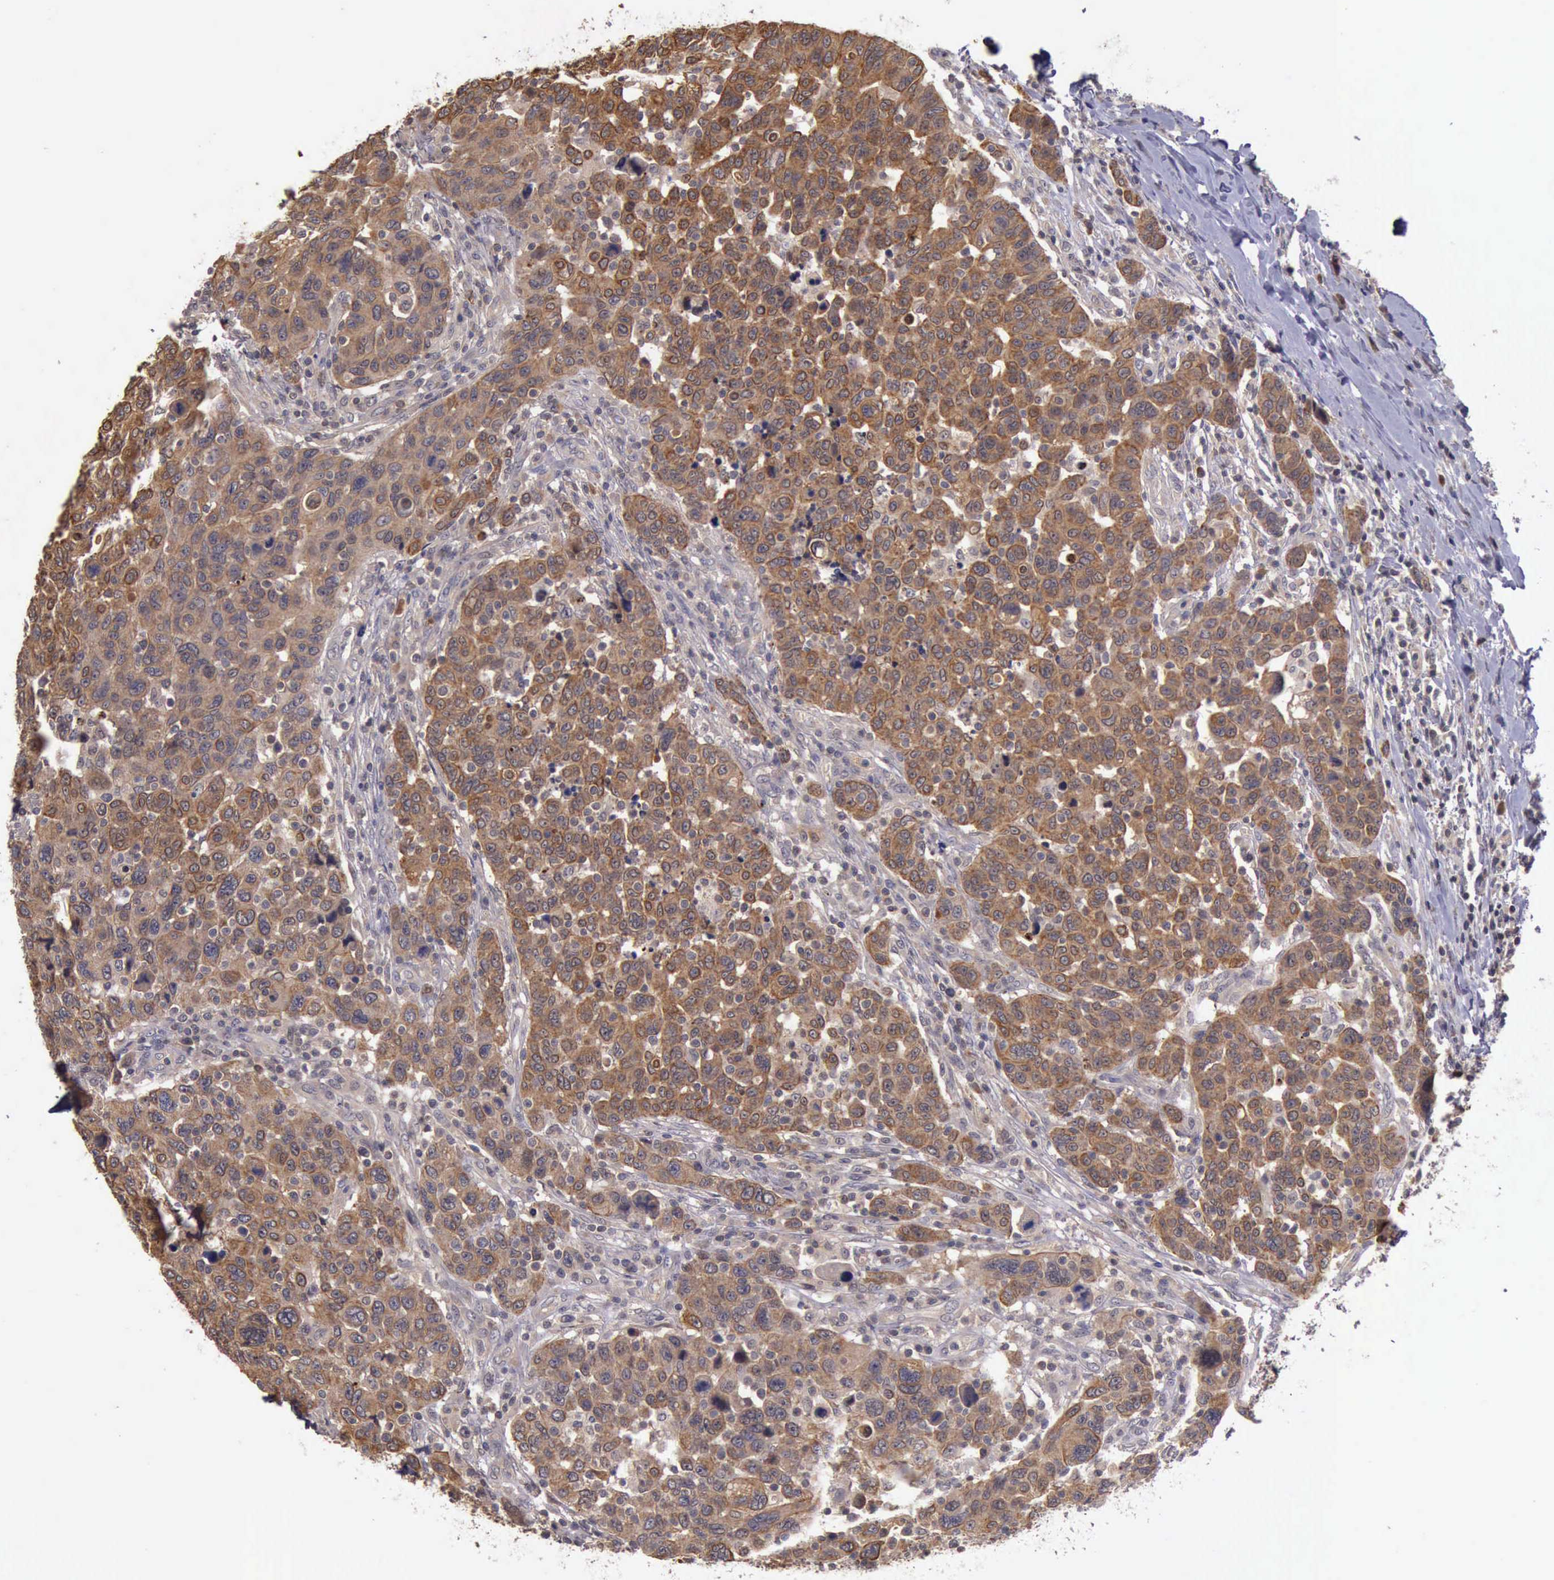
{"staining": {"intensity": "moderate", "quantity": ">75%", "location": "cytoplasmic/membranous"}, "tissue": "breast cancer", "cell_type": "Tumor cells", "image_type": "cancer", "snomed": [{"axis": "morphology", "description": "Duct carcinoma"}, {"axis": "topography", "description": "Breast"}], "caption": "Breast invasive ductal carcinoma stained with a protein marker demonstrates moderate staining in tumor cells.", "gene": "RAB39B", "patient": {"sex": "female", "age": 37}}